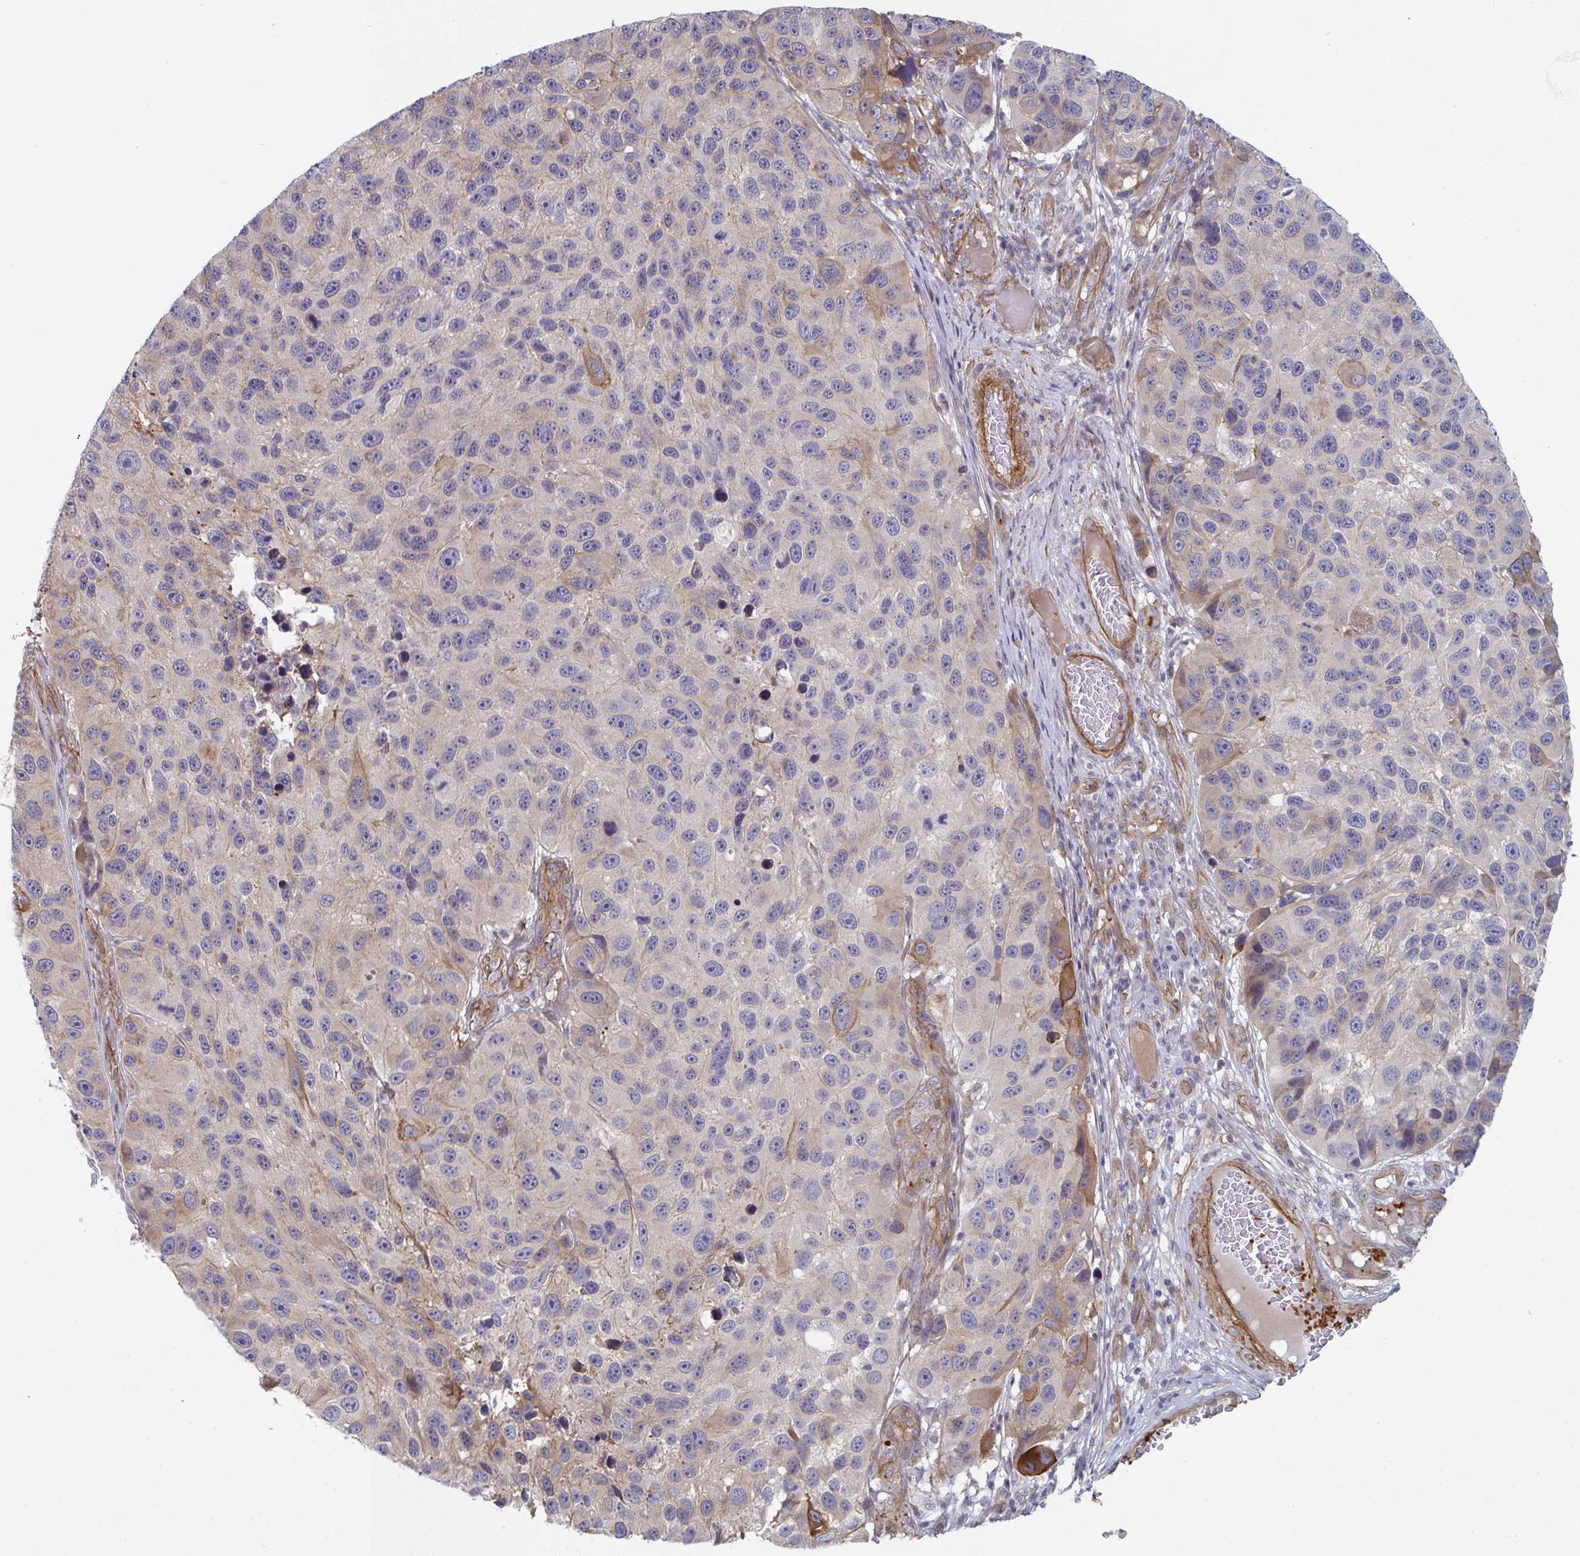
{"staining": {"intensity": "moderate", "quantity": "<25%", "location": "cytoplasmic/membranous"}, "tissue": "melanoma", "cell_type": "Tumor cells", "image_type": "cancer", "snomed": [{"axis": "morphology", "description": "Malignant melanoma, NOS"}, {"axis": "topography", "description": "Skin"}], "caption": "Immunohistochemistry of human malignant melanoma displays low levels of moderate cytoplasmic/membranous staining in about <25% of tumor cells.", "gene": "NEURL4", "patient": {"sex": "male", "age": 53}}